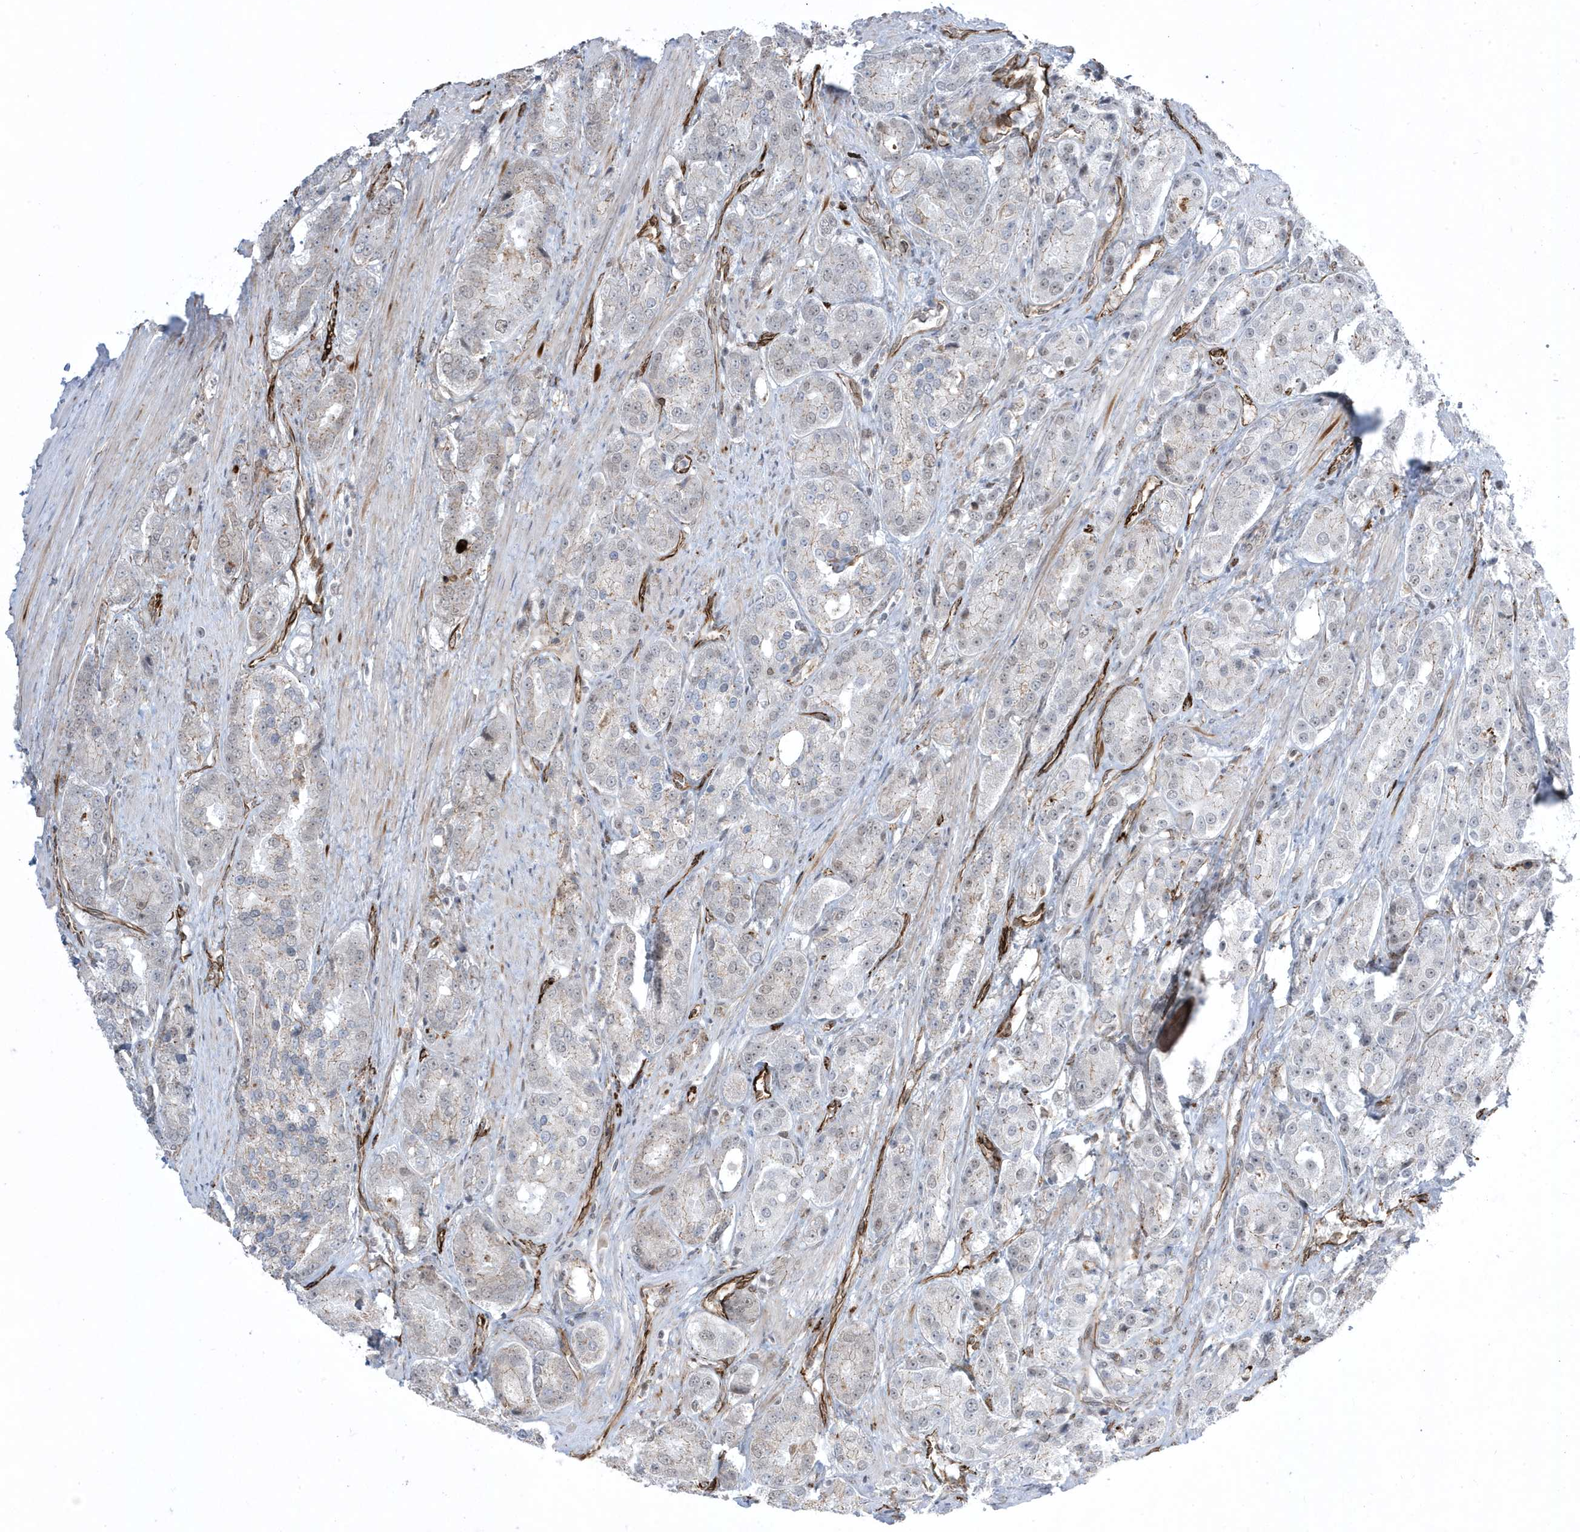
{"staining": {"intensity": "negative", "quantity": "none", "location": "none"}, "tissue": "prostate cancer", "cell_type": "Tumor cells", "image_type": "cancer", "snomed": [{"axis": "morphology", "description": "Adenocarcinoma, High grade"}, {"axis": "topography", "description": "Prostate"}], "caption": "This is an immunohistochemistry histopathology image of human prostate cancer. There is no staining in tumor cells.", "gene": "ADAMTSL3", "patient": {"sex": "male", "age": 60}}